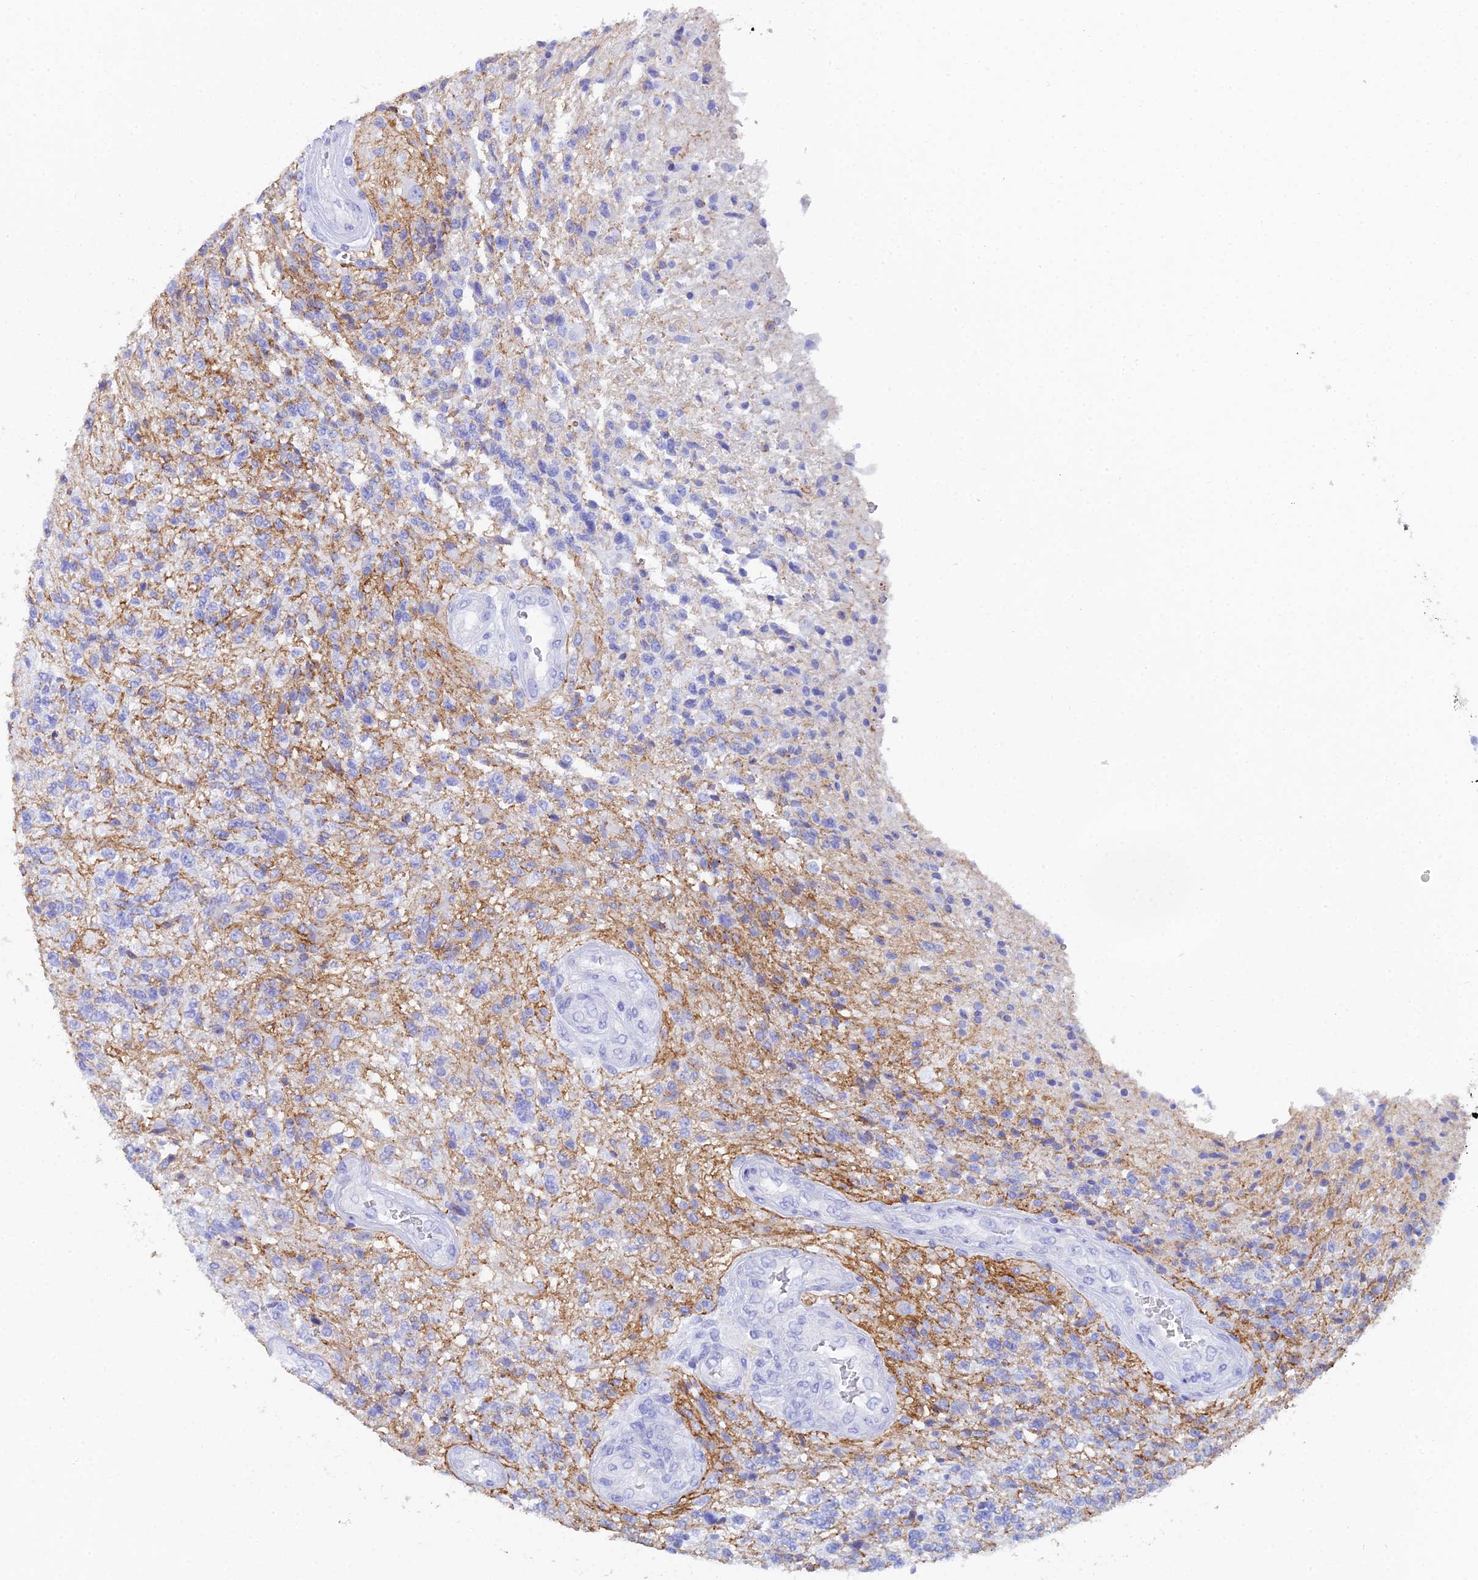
{"staining": {"intensity": "negative", "quantity": "none", "location": "none"}, "tissue": "glioma", "cell_type": "Tumor cells", "image_type": "cancer", "snomed": [{"axis": "morphology", "description": "Glioma, malignant, High grade"}, {"axis": "topography", "description": "Brain"}], "caption": "A photomicrograph of human glioma is negative for staining in tumor cells.", "gene": "REG1A", "patient": {"sex": "male", "age": 56}}